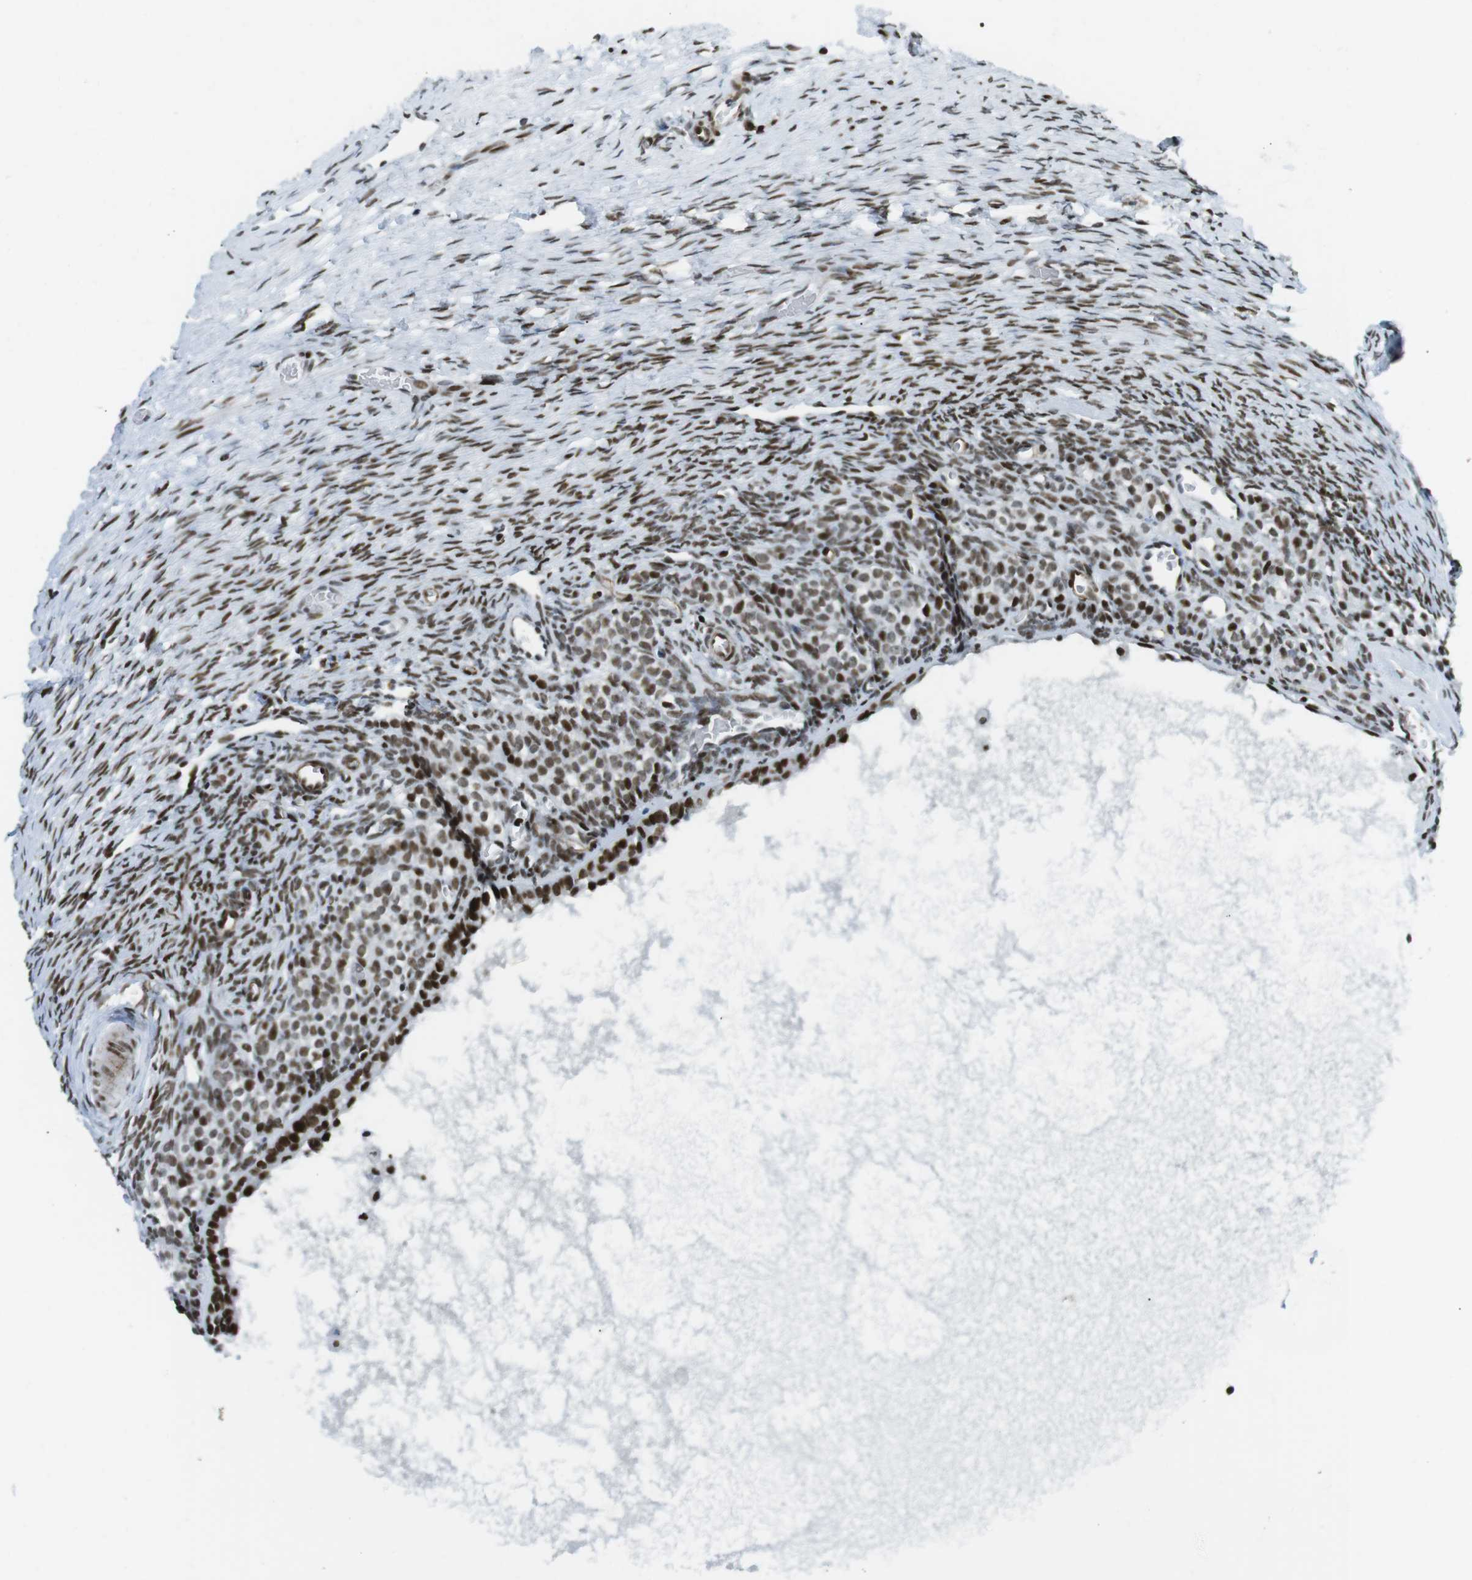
{"staining": {"intensity": "strong", "quantity": "25%-75%", "location": "nuclear"}, "tissue": "ovary", "cell_type": "Ovarian stroma cells", "image_type": "normal", "snomed": [{"axis": "morphology", "description": "Normal tissue, NOS"}, {"axis": "topography", "description": "Ovary"}], "caption": "Protein expression analysis of normal human ovary reveals strong nuclear staining in about 25%-75% of ovarian stroma cells. Nuclei are stained in blue.", "gene": "ARID1A", "patient": {"sex": "female", "age": 27}}